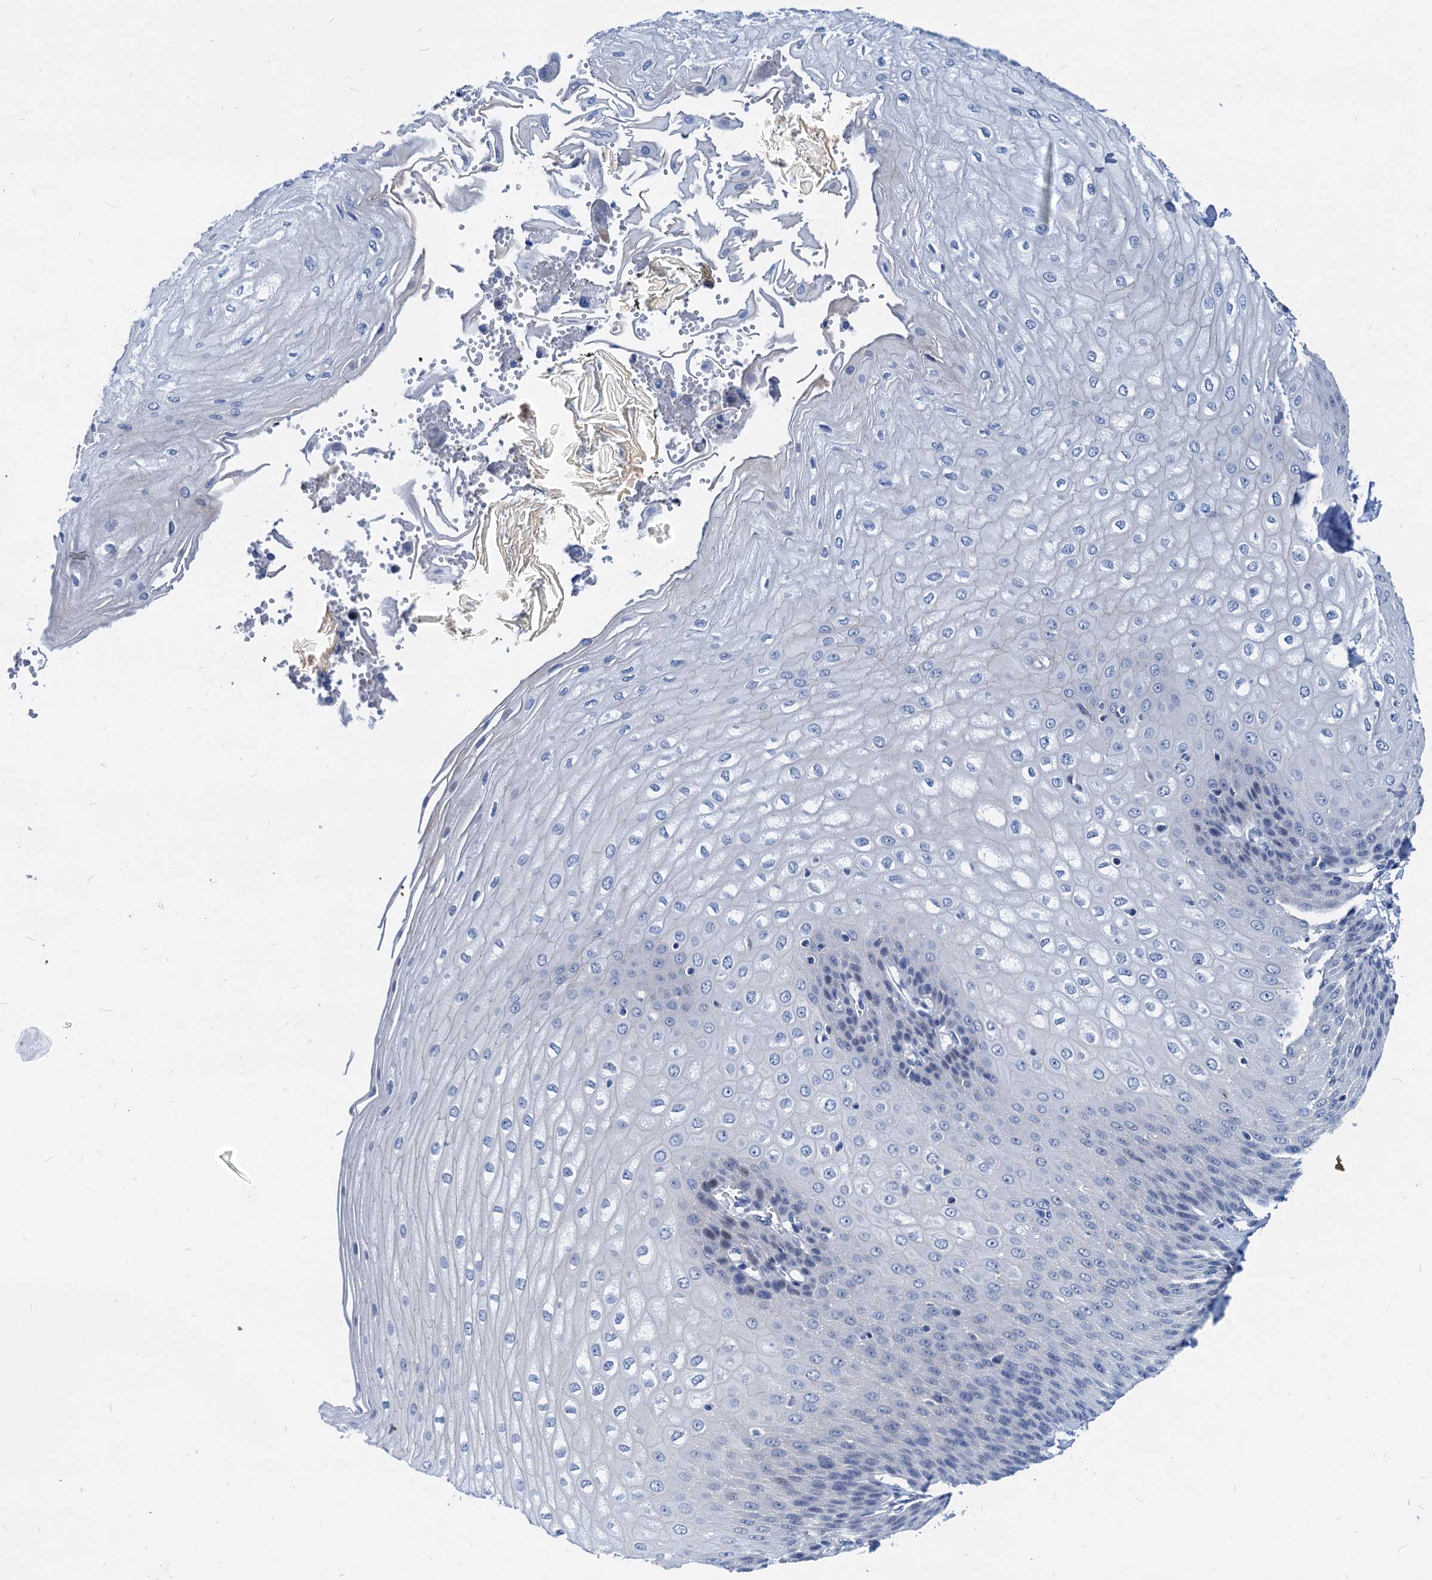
{"staining": {"intensity": "weak", "quantity": "<25%", "location": "nuclear"}, "tissue": "esophagus", "cell_type": "Squamous epithelial cells", "image_type": "normal", "snomed": [{"axis": "morphology", "description": "Normal tissue, NOS"}, {"axis": "topography", "description": "Esophagus"}], "caption": "Esophagus stained for a protein using IHC reveals no staining squamous epithelial cells.", "gene": "HSF2", "patient": {"sex": "male", "age": 60}}